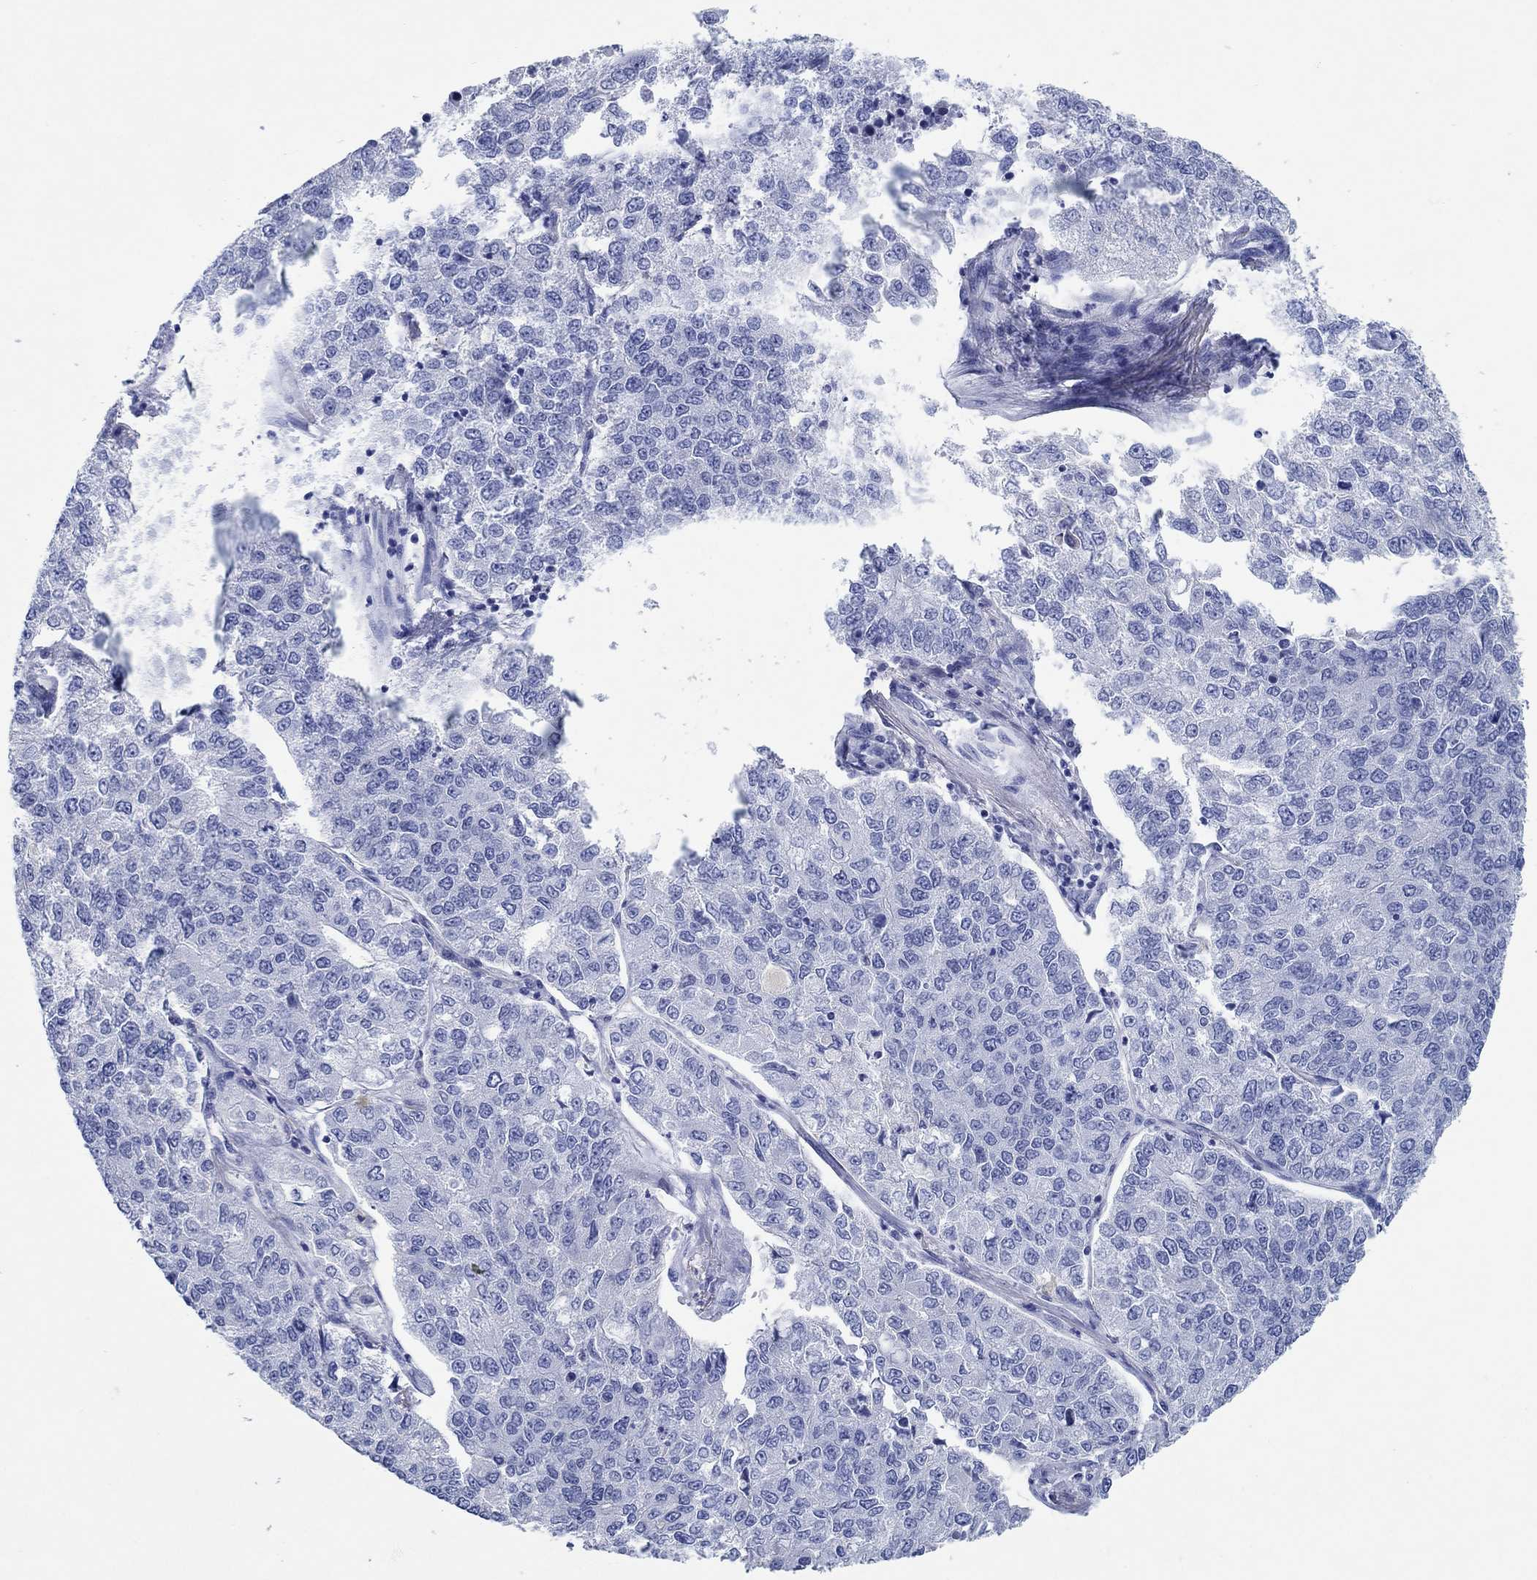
{"staining": {"intensity": "negative", "quantity": "none", "location": "none"}, "tissue": "lung cancer", "cell_type": "Tumor cells", "image_type": "cancer", "snomed": [{"axis": "morphology", "description": "Adenocarcinoma, NOS"}, {"axis": "topography", "description": "Lung"}], "caption": "High power microscopy photomicrograph of an IHC micrograph of lung cancer (adenocarcinoma), revealing no significant expression in tumor cells.", "gene": "HCRT", "patient": {"sex": "male", "age": 49}}